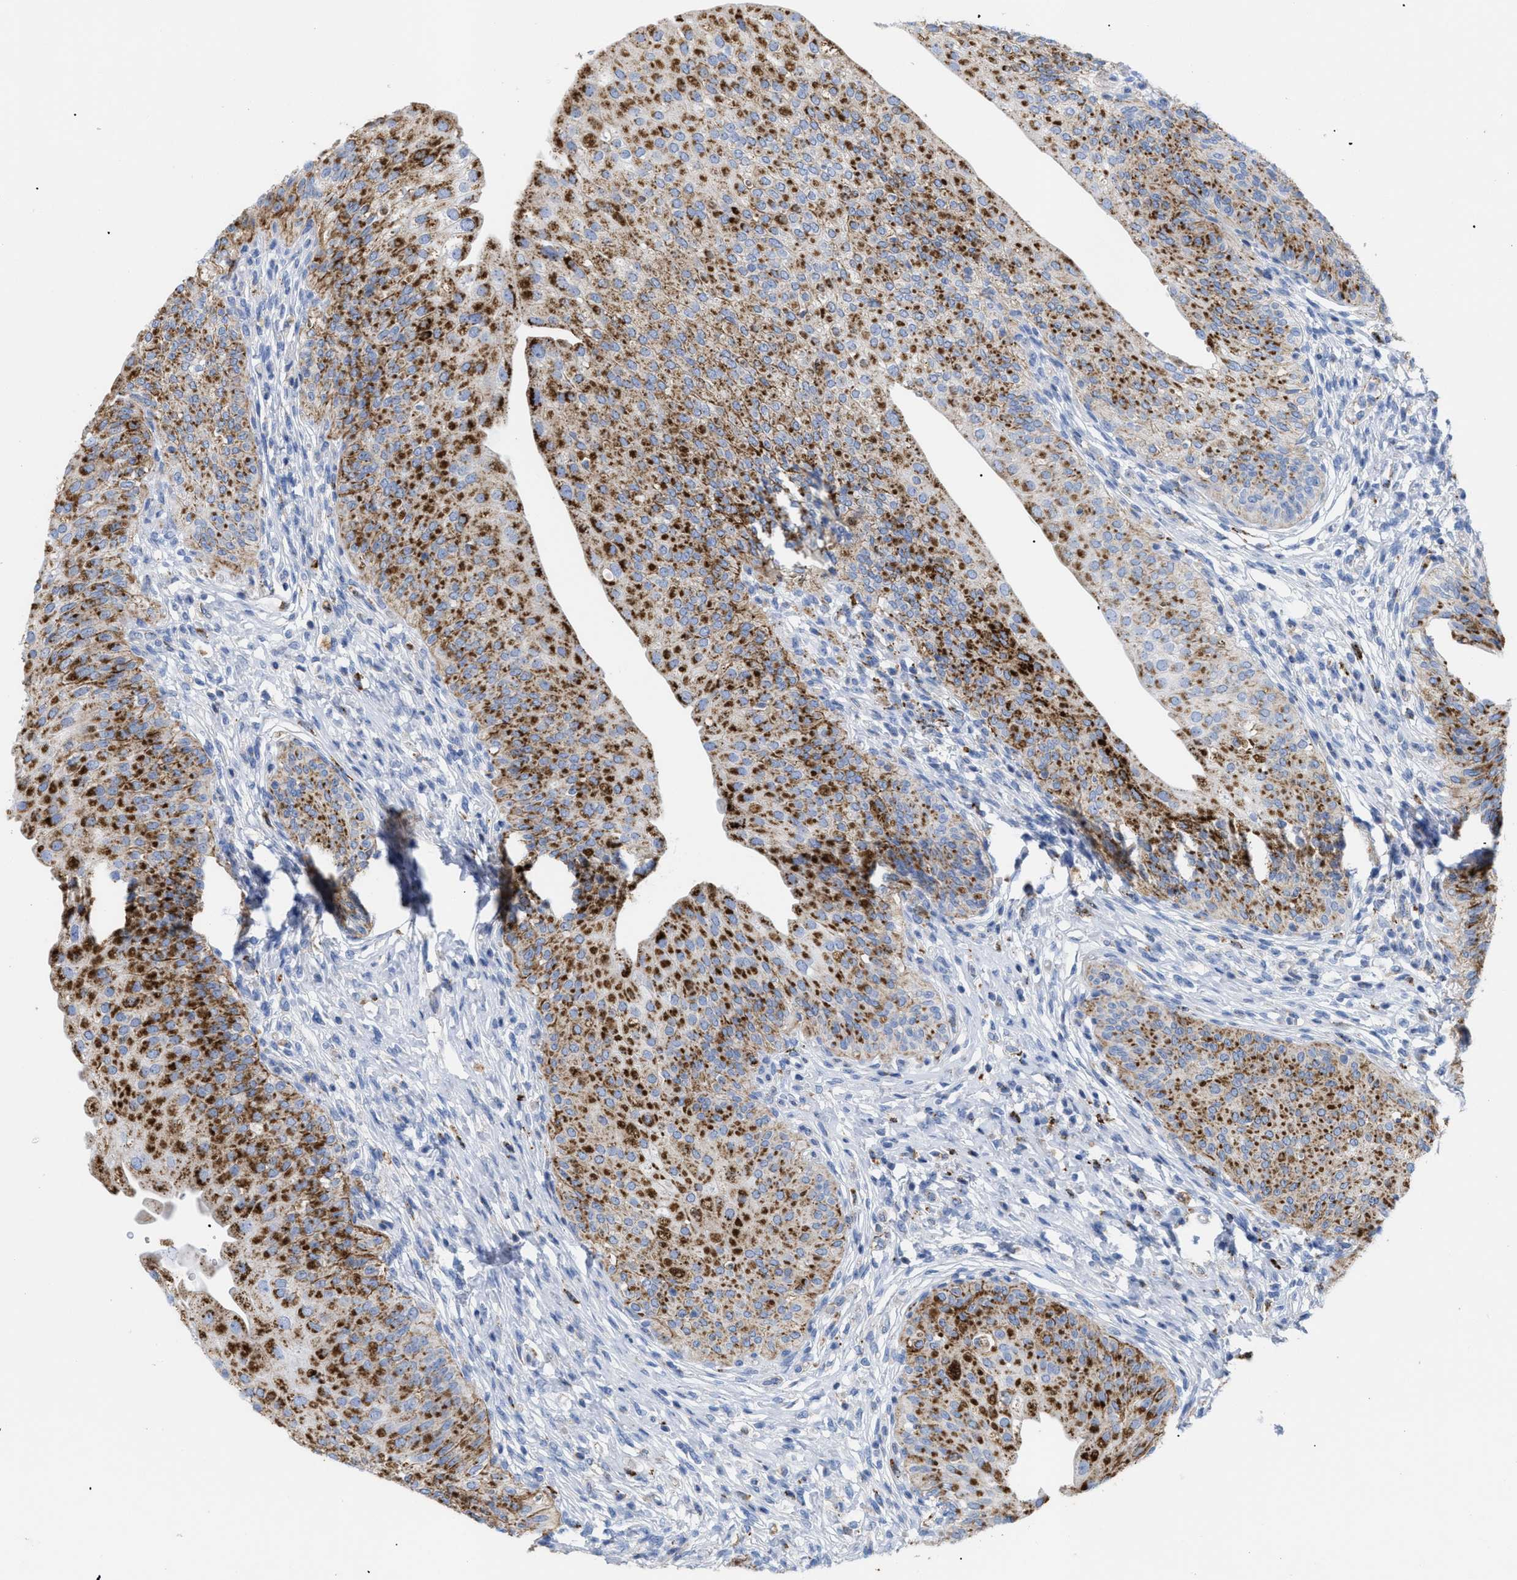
{"staining": {"intensity": "strong", "quantity": ">75%", "location": "cytoplasmic/membranous"}, "tissue": "urinary bladder", "cell_type": "Urothelial cells", "image_type": "normal", "snomed": [{"axis": "morphology", "description": "Normal tissue, NOS"}, {"axis": "topography", "description": "Urinary bladder"}], "caption": "About >75% of urothelial cells in unremarkable human urinary bladder exhibit strong cytoplasmic/membranous protein expression as visualized by brown immunohistochemical staining.", "gene": "DRAM2", "patient": {"sex": "male", "age": 46}}